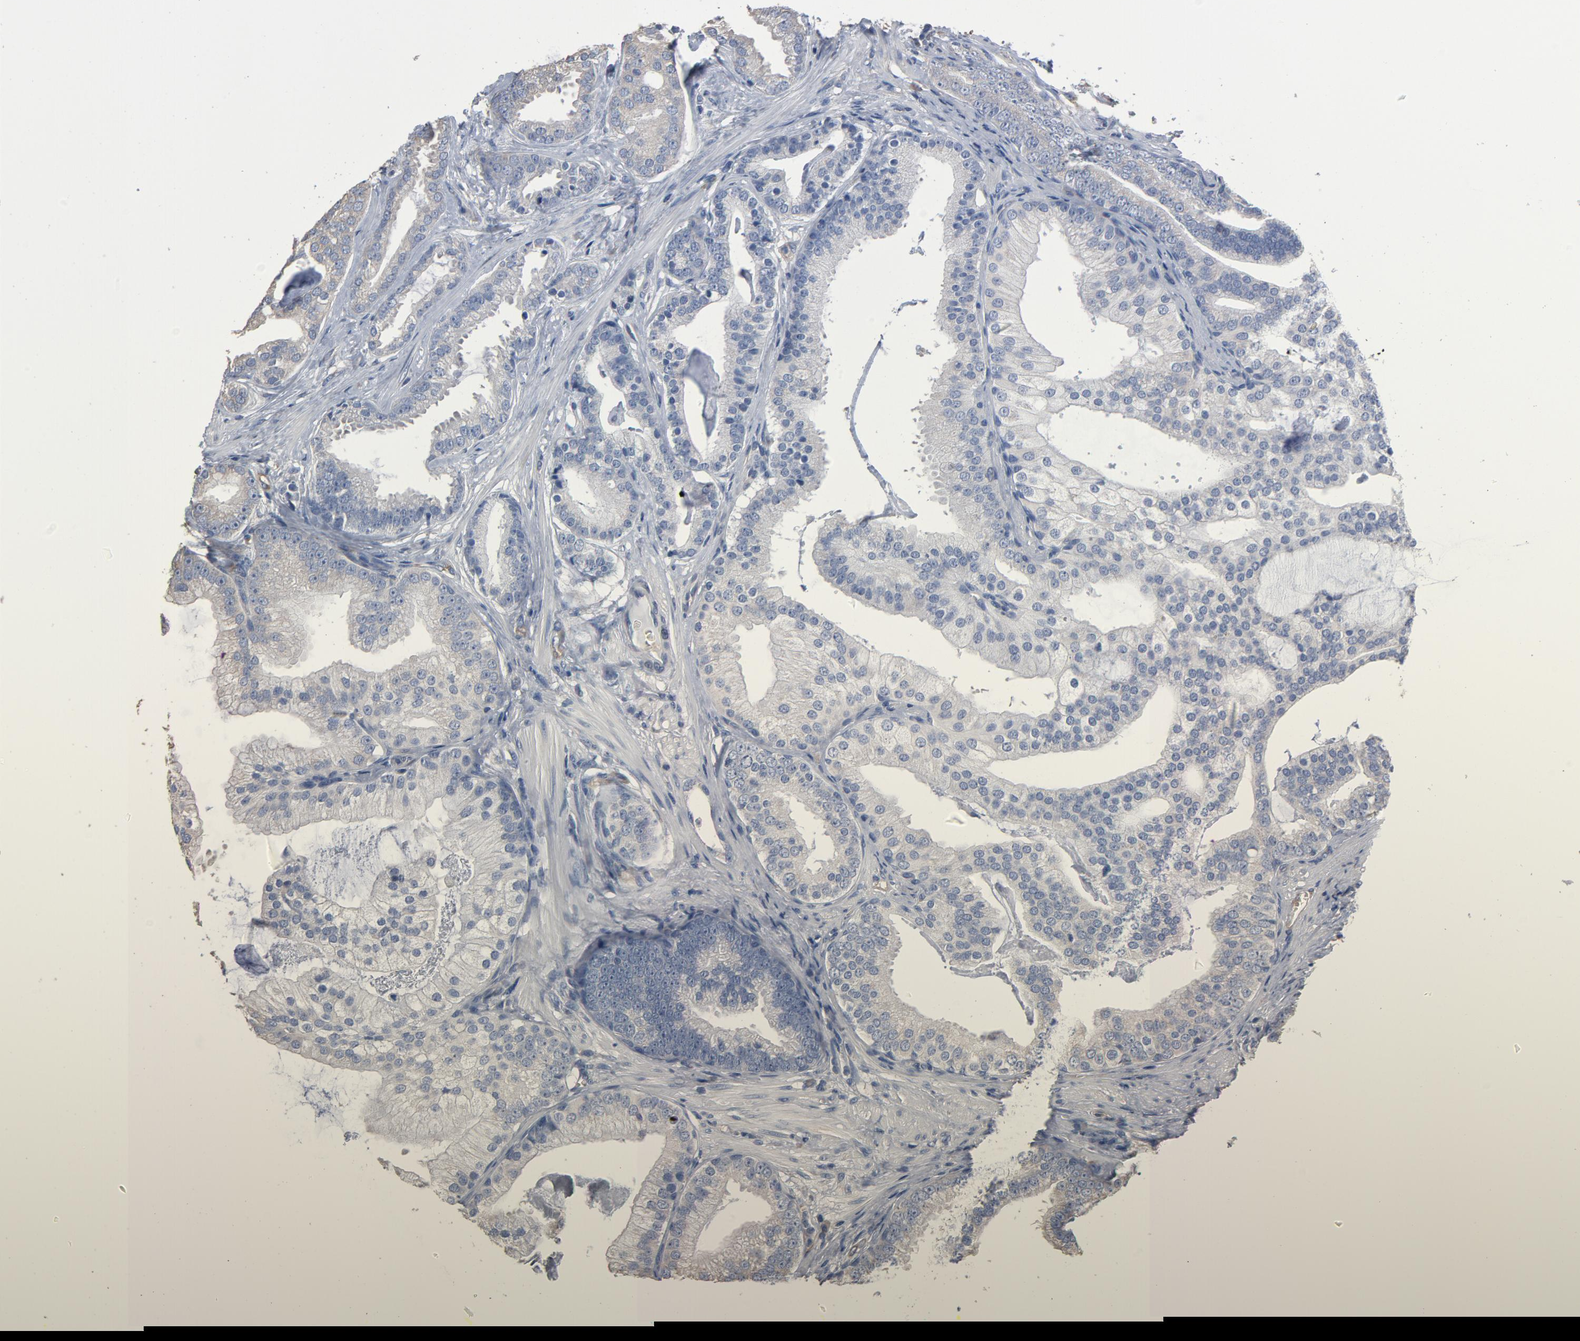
{"staining": {"intensity": "negative", "quantity": "none", "location": "none"}, "tissue": "prostate cancer", "cell_type": "Tumor cells", "image_type": "cancer", "snomed": [{"axis": "morphology", "description": "Adenocarcinoma, Low grade"}, {"axis": "topography", "description": "Prostate"}], "caption": "Immunohistochemistry micrograph of neoplastic tissue: human low-grade adenocarcinoma (prostate) stained with DAB (3,3'-diaminobenzidine) reveals no significant protein staining in tumor cells. (DAB (3,3'-diaminobenzidine) immunohistochemistry (IHC), high magnification).", "gene": "SOX6", "patient": {"sex": "male", "age": 58}}